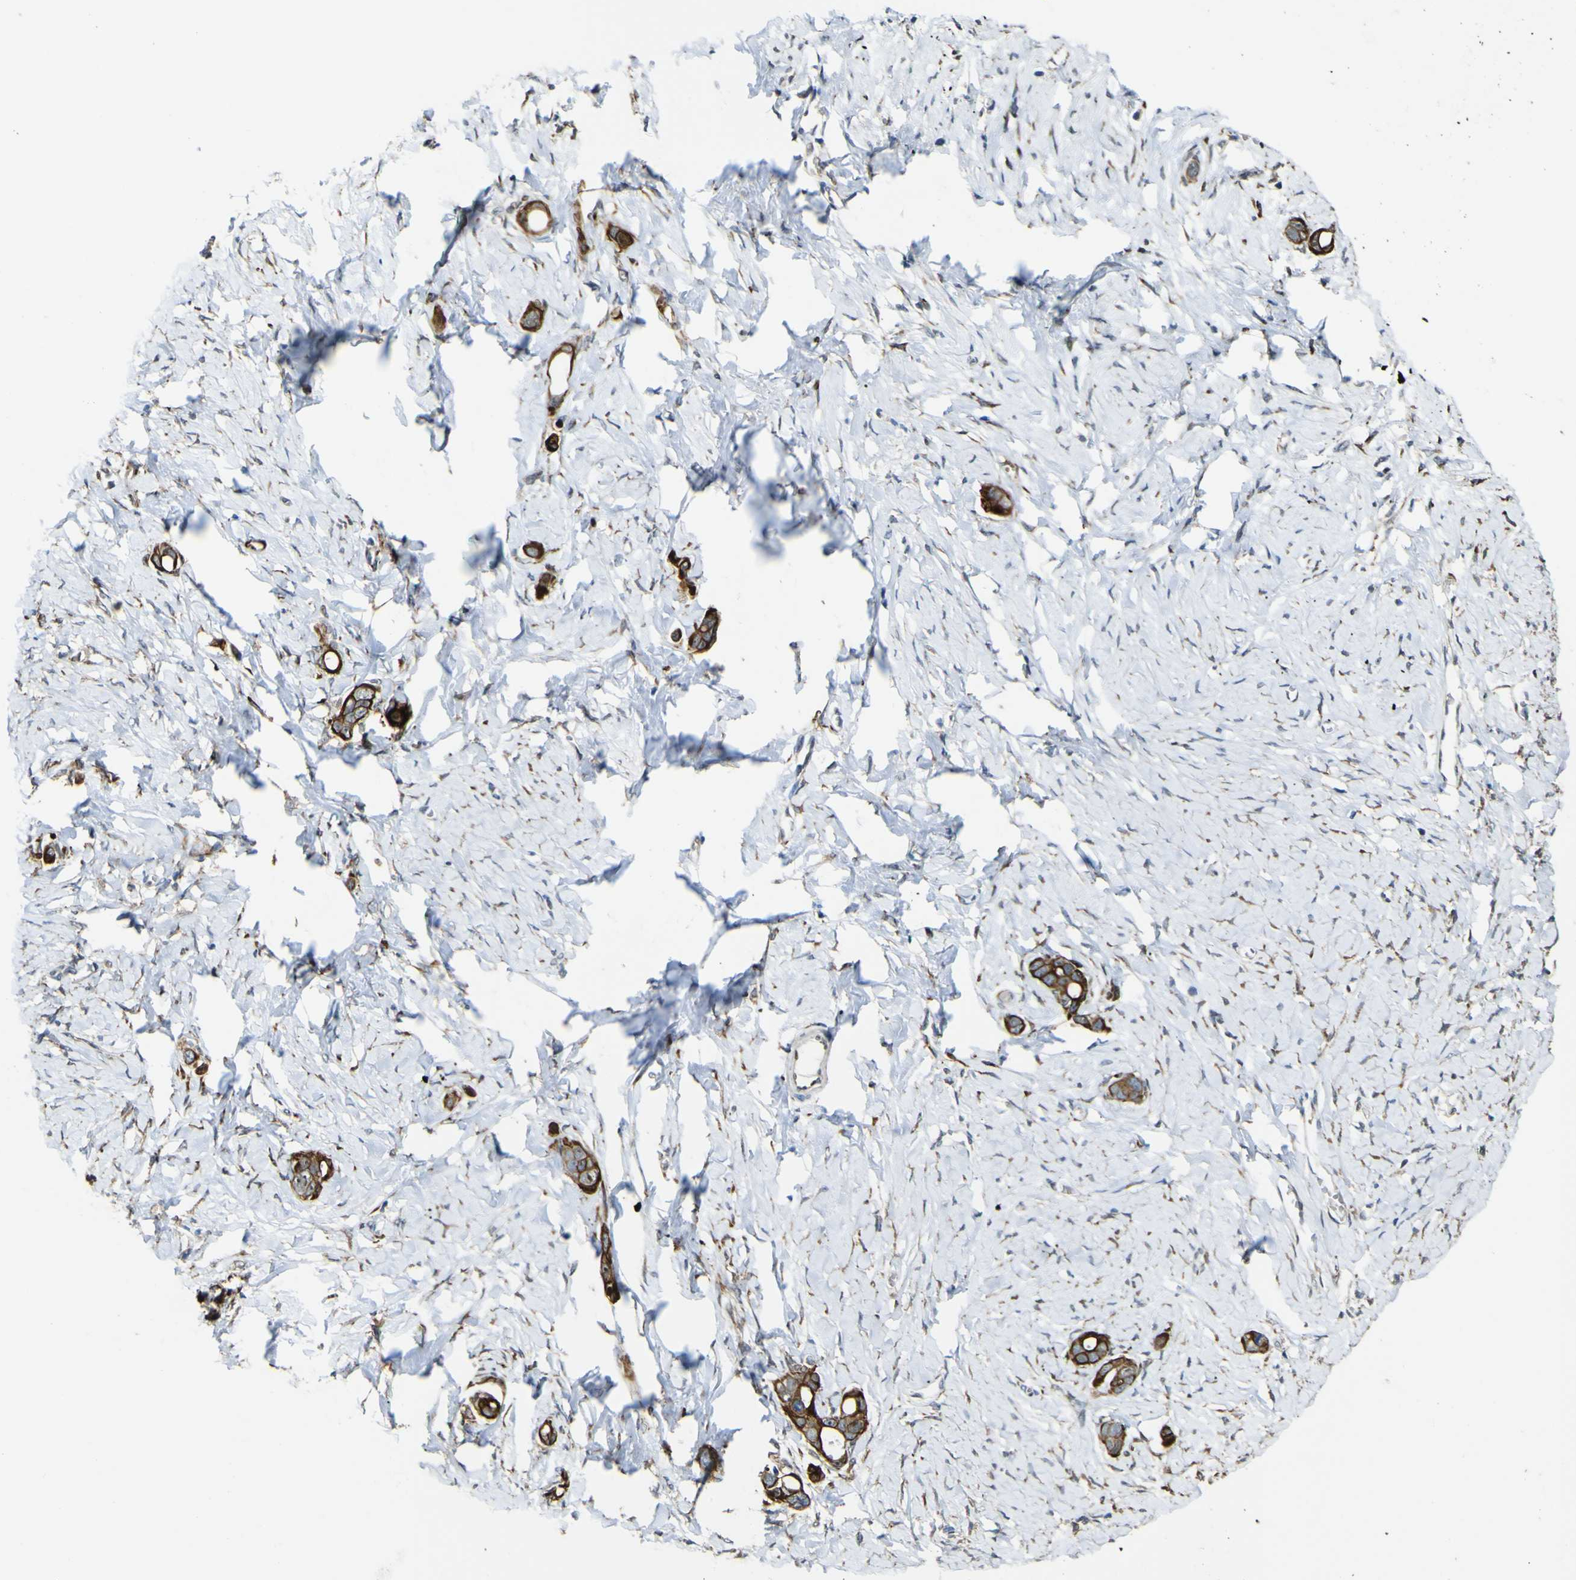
{"staining": {"intensity": "strong", "quantity": ">75%", "location": "cytoplasmic/membranous"}, "tissue": "stomach cancer", "cell_type": "Tumor cells", "image_type": "cancer", "snomed": [{"axis": "morphology", "description": "Adenocarcinoma, NOS"}, {"axis": "topography", "description": "Stomach"}], "caption": "This is a micrograph of IHC staining of stomach cancer (adenocarcinoma), which shows strong positivity in the cytoplasmic/membranous of tumor cells.", "gene": "LBHD1", "patient": {"sex": "female", "age": 75}}